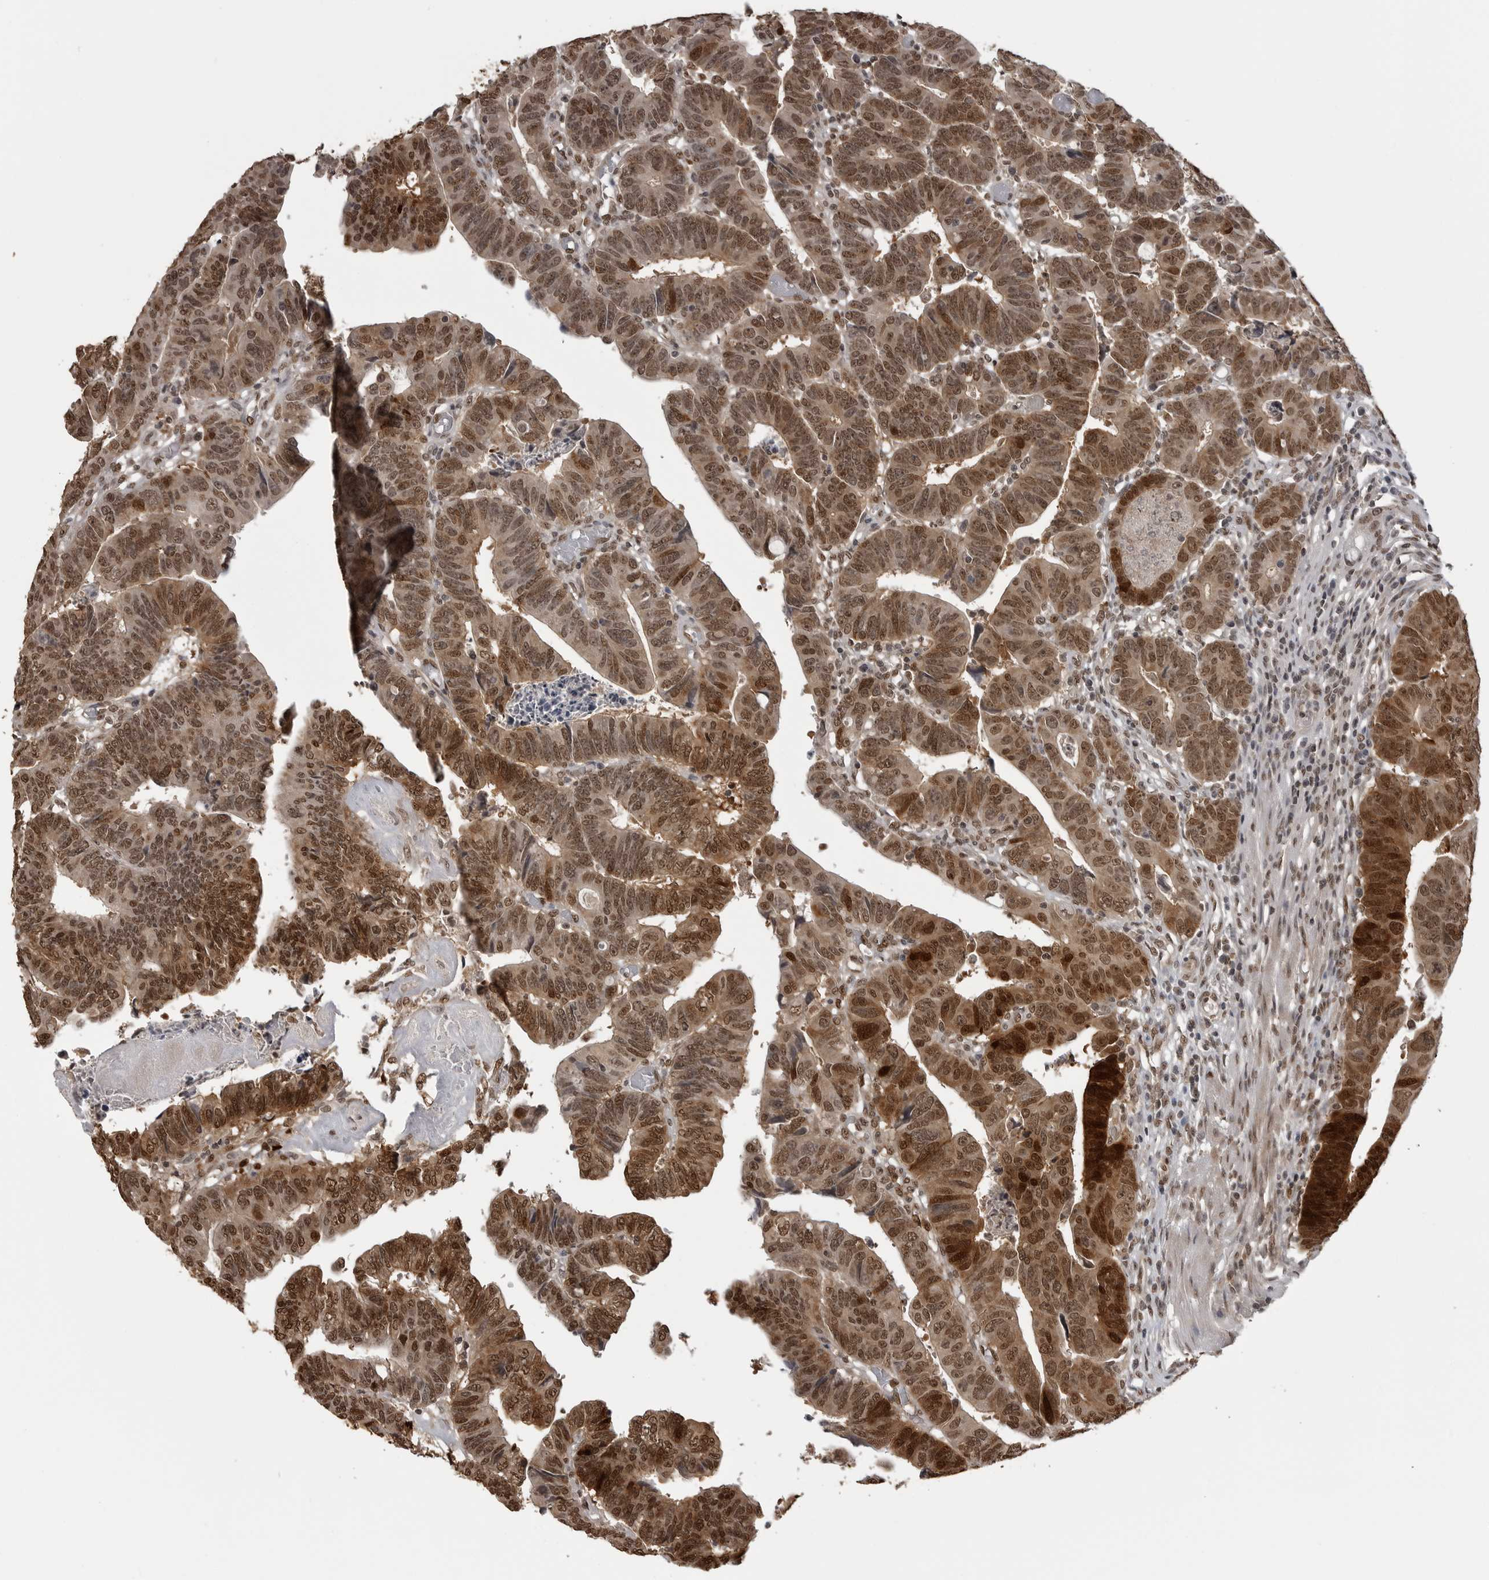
{"staining": {"intensity": "strong", "quantity": ">75%", "location": "cytoplasmic/membranous,nuclear"}, "tissue": "colorectal cancer", "cell_type": "Tumor cells", "image_type": "cancer", "snomed": [{"axis": "morphology", "description": "Adenocarcinoma, NOS"}, {"axis": "topography", "description": "Rectum"}], "caption": "An image of human colorectal cancer stained for a protein displays strong cytoplasmic/membranous and nuclear brown staining in tumor cells.", "gene": "SMAD2", "patient": {"sex": "female", "age": 65}}